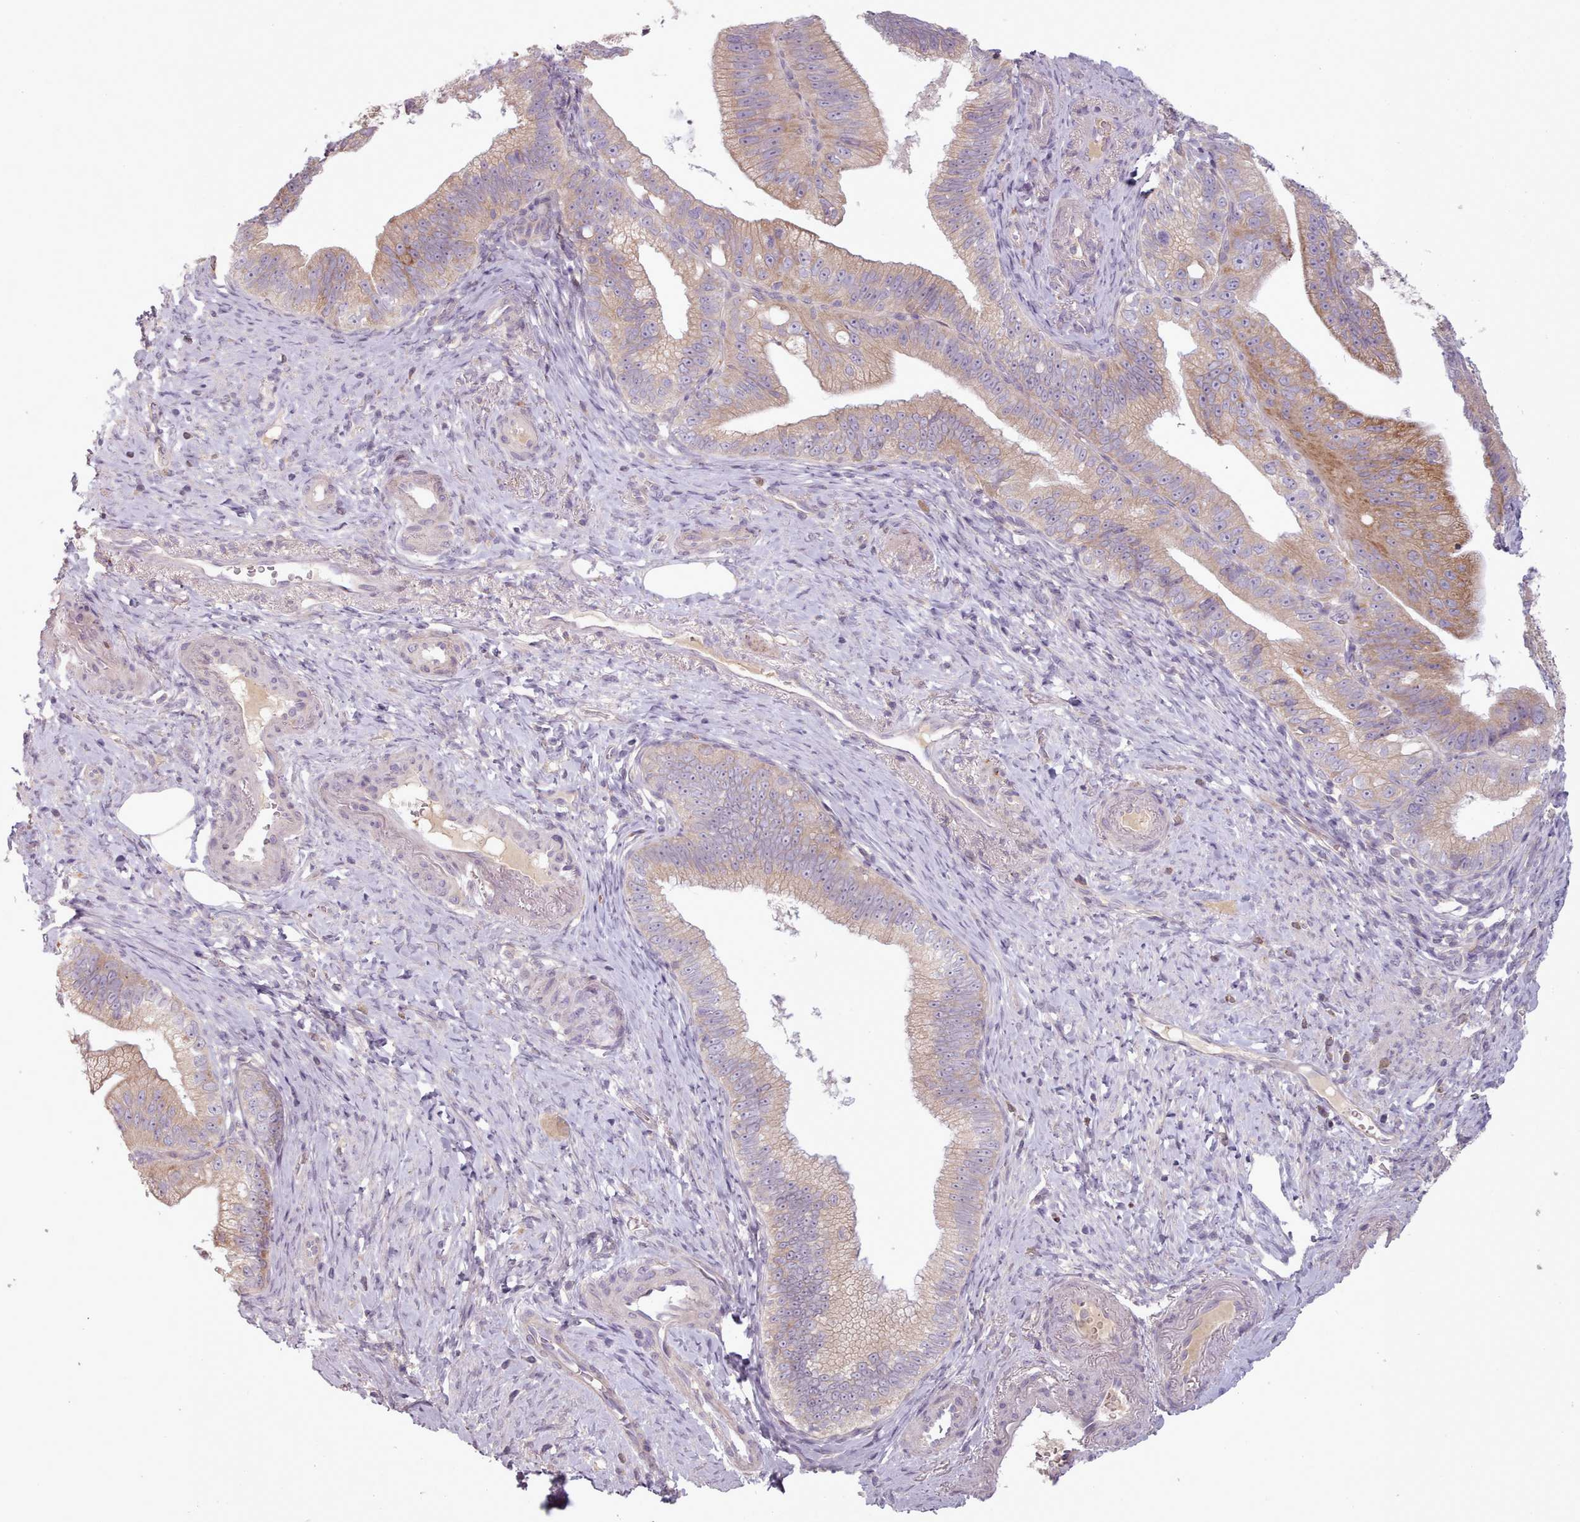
{"staining": {"intensity": "moderate", "quantity": "25%-75%", "location": "cytoplasmic/membranous"}, "tissue": "pancreatic cancer", "cell_type": "Tumor cells", "image_type": "cancer", "snomed": [{"axis": "morphology", "description": "Adenocarcinoma, NOS"}, {"axis": "topography", "description": "Pancreas"}], "caption": "Protein expression analysis of adenocarcinoma (pancreatic) exhibits moderate cytoplasmic/membranous expression in approximately 25%-75% of tumor cells.", "gene": "LAPTM5", "patient": {"sex": "male", "age": 70}}